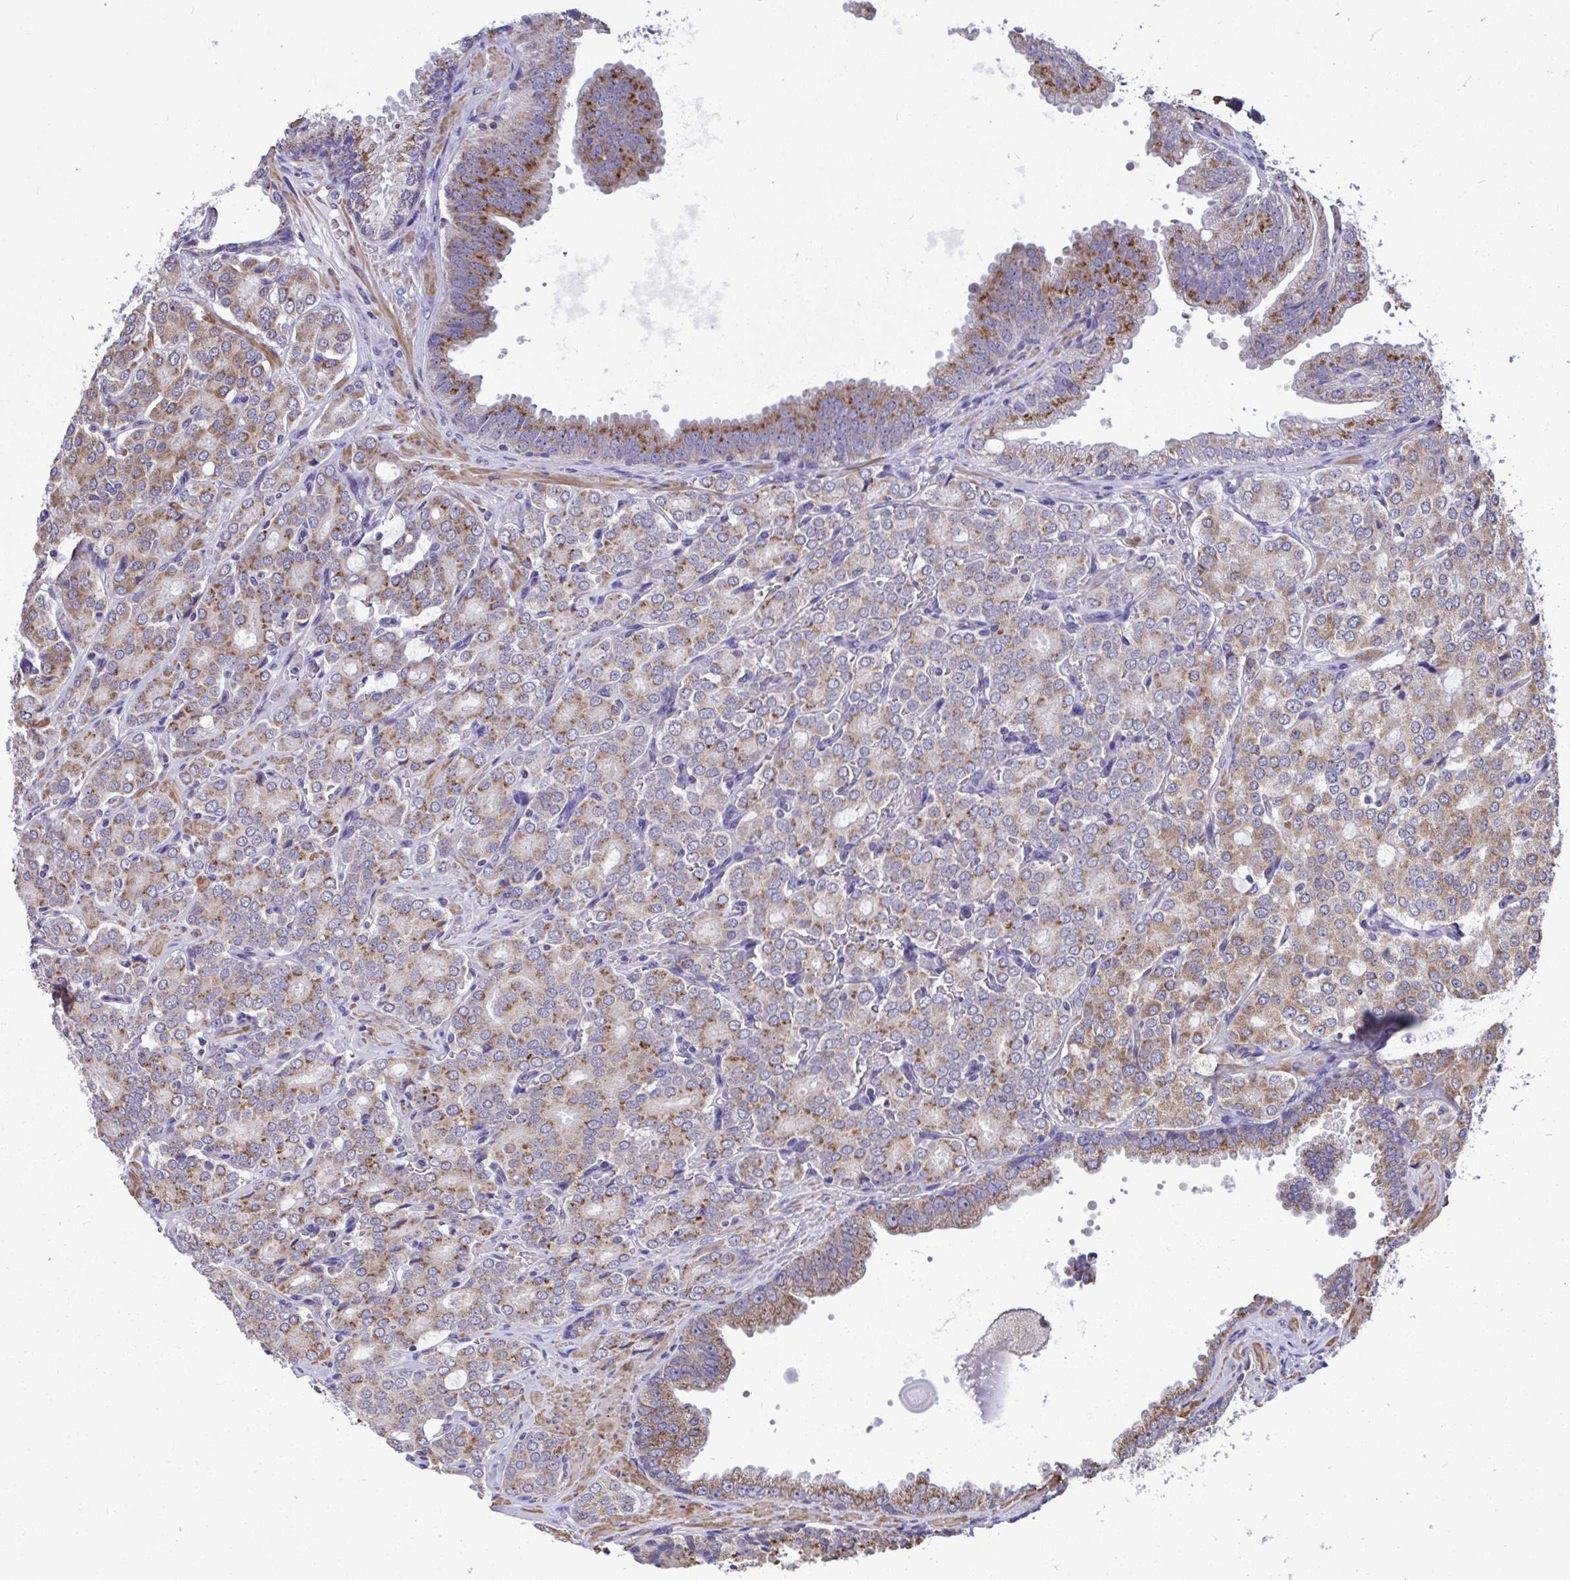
{"staining": {"intensity": "moderate", "quantity": ">75%", "location": "cytoplasmic/membranous"}, "tissue": "prostate cancer", "cell_type": "Tumor cells", "image_type": "cancer", "snomed": [{"axis": "morphology", "description": "Adenocarcinoma, Low grade"}, {"axis": "topography", "description": "Prostate"}], "caption": "High-power microscopy captured an immunohistochemistry photomicrograph of prostate adenocarcinoma (low-grade), revealing moderate cytoplasmic/membranous staining in approximately >75% of tumor cells.", "gene": "SARS2", "patient": {"sex": "male", "age": 67}}